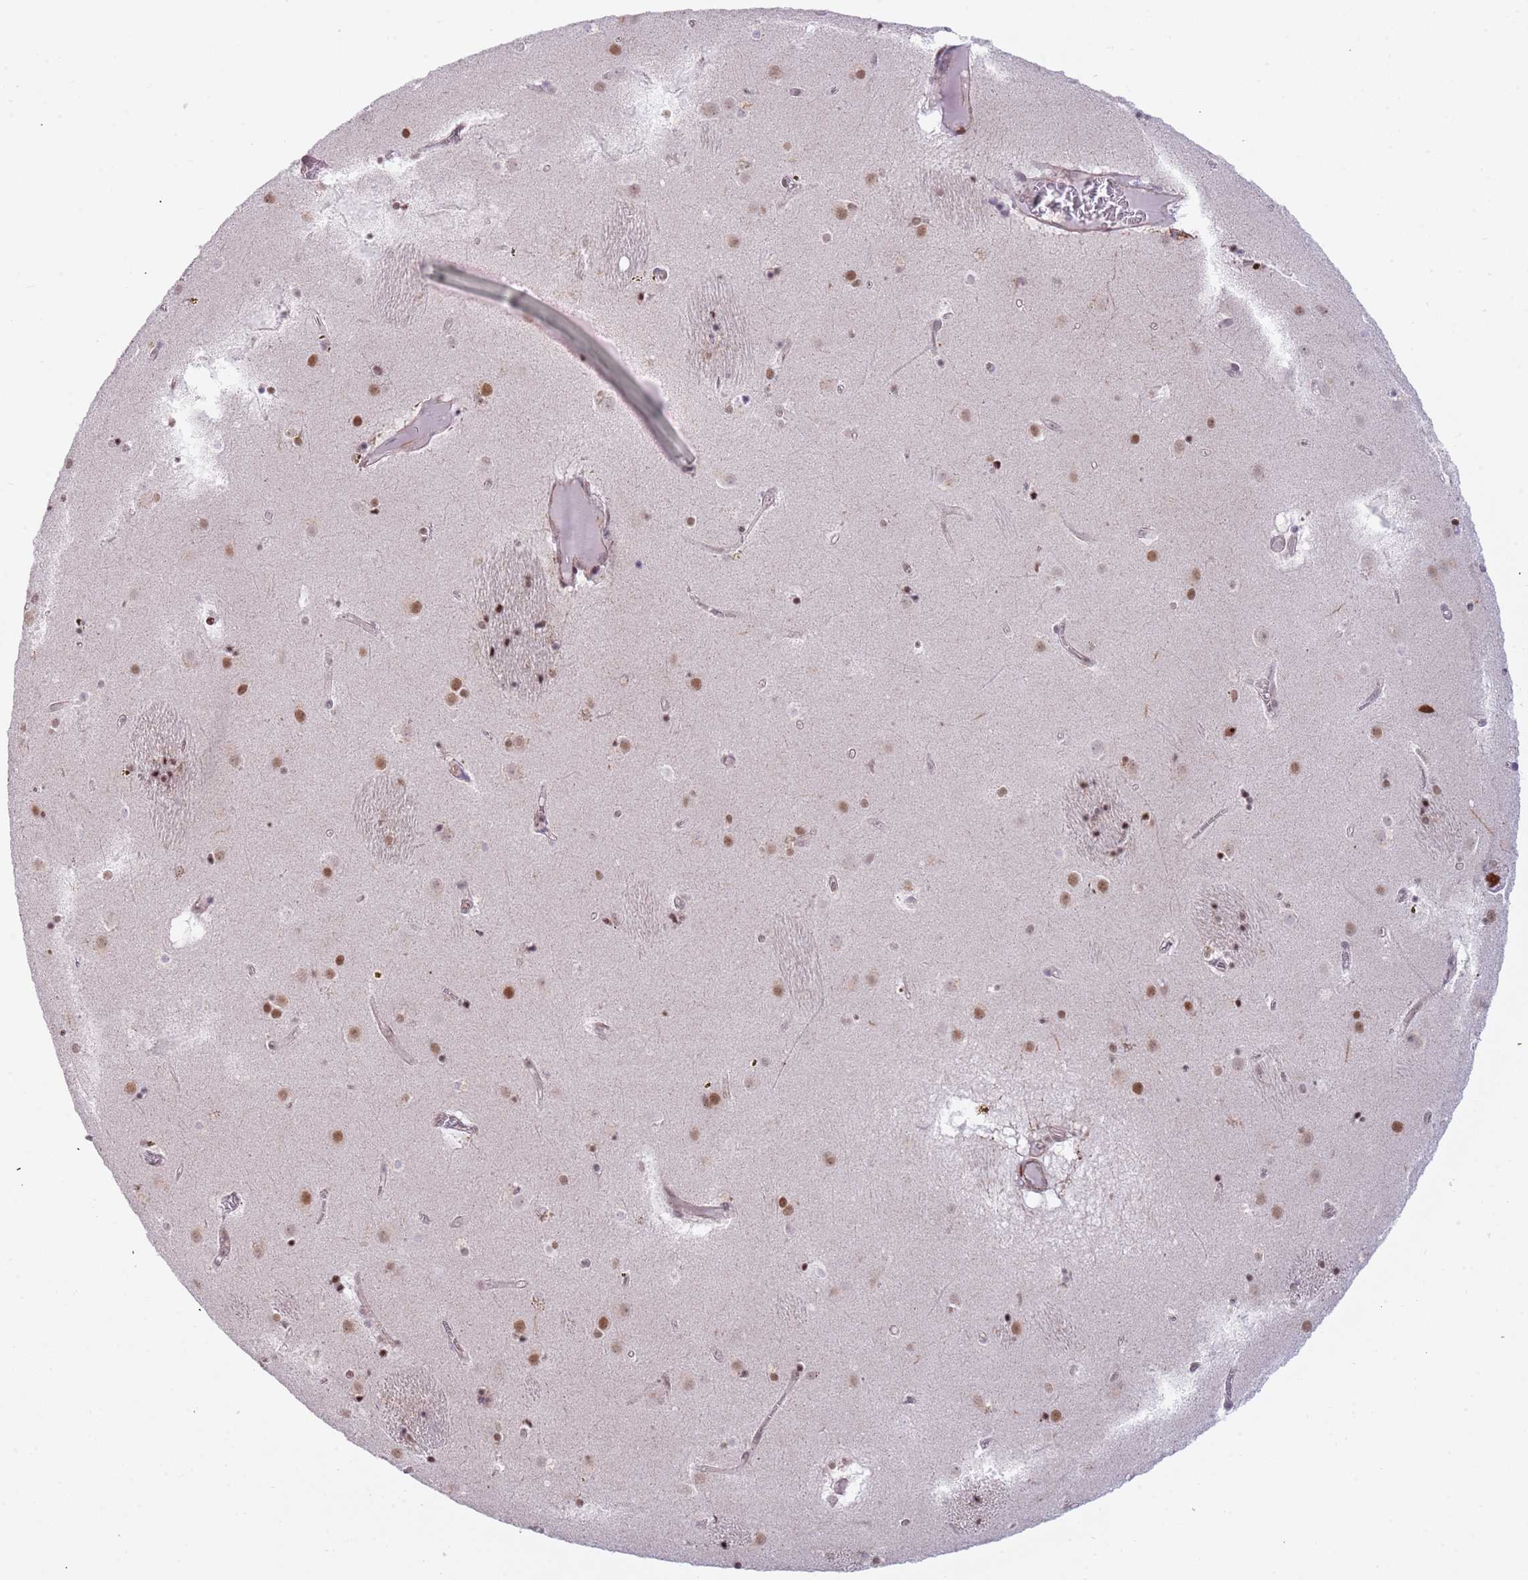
{"staining": {"intensity": "moderate", "quantity": "<25%", "location": "nuclear"}, "tissue": "caudate", "cell_type": "Glial cells", "image_type": "normal", "snomed": [{"axis": "morphology", "description": "Normal tissue, NOS"}, {"axis": "topography", "description": "Lateral ventricle wall"}], "caption": "This photomicrograph demonstrates immunohistochemistry staining of normal human caudate, with low moderate nuclear staining in about <25% of glial cells.", "gene": "LRMDA", "patient": {"sex": "male", "age": 70}}